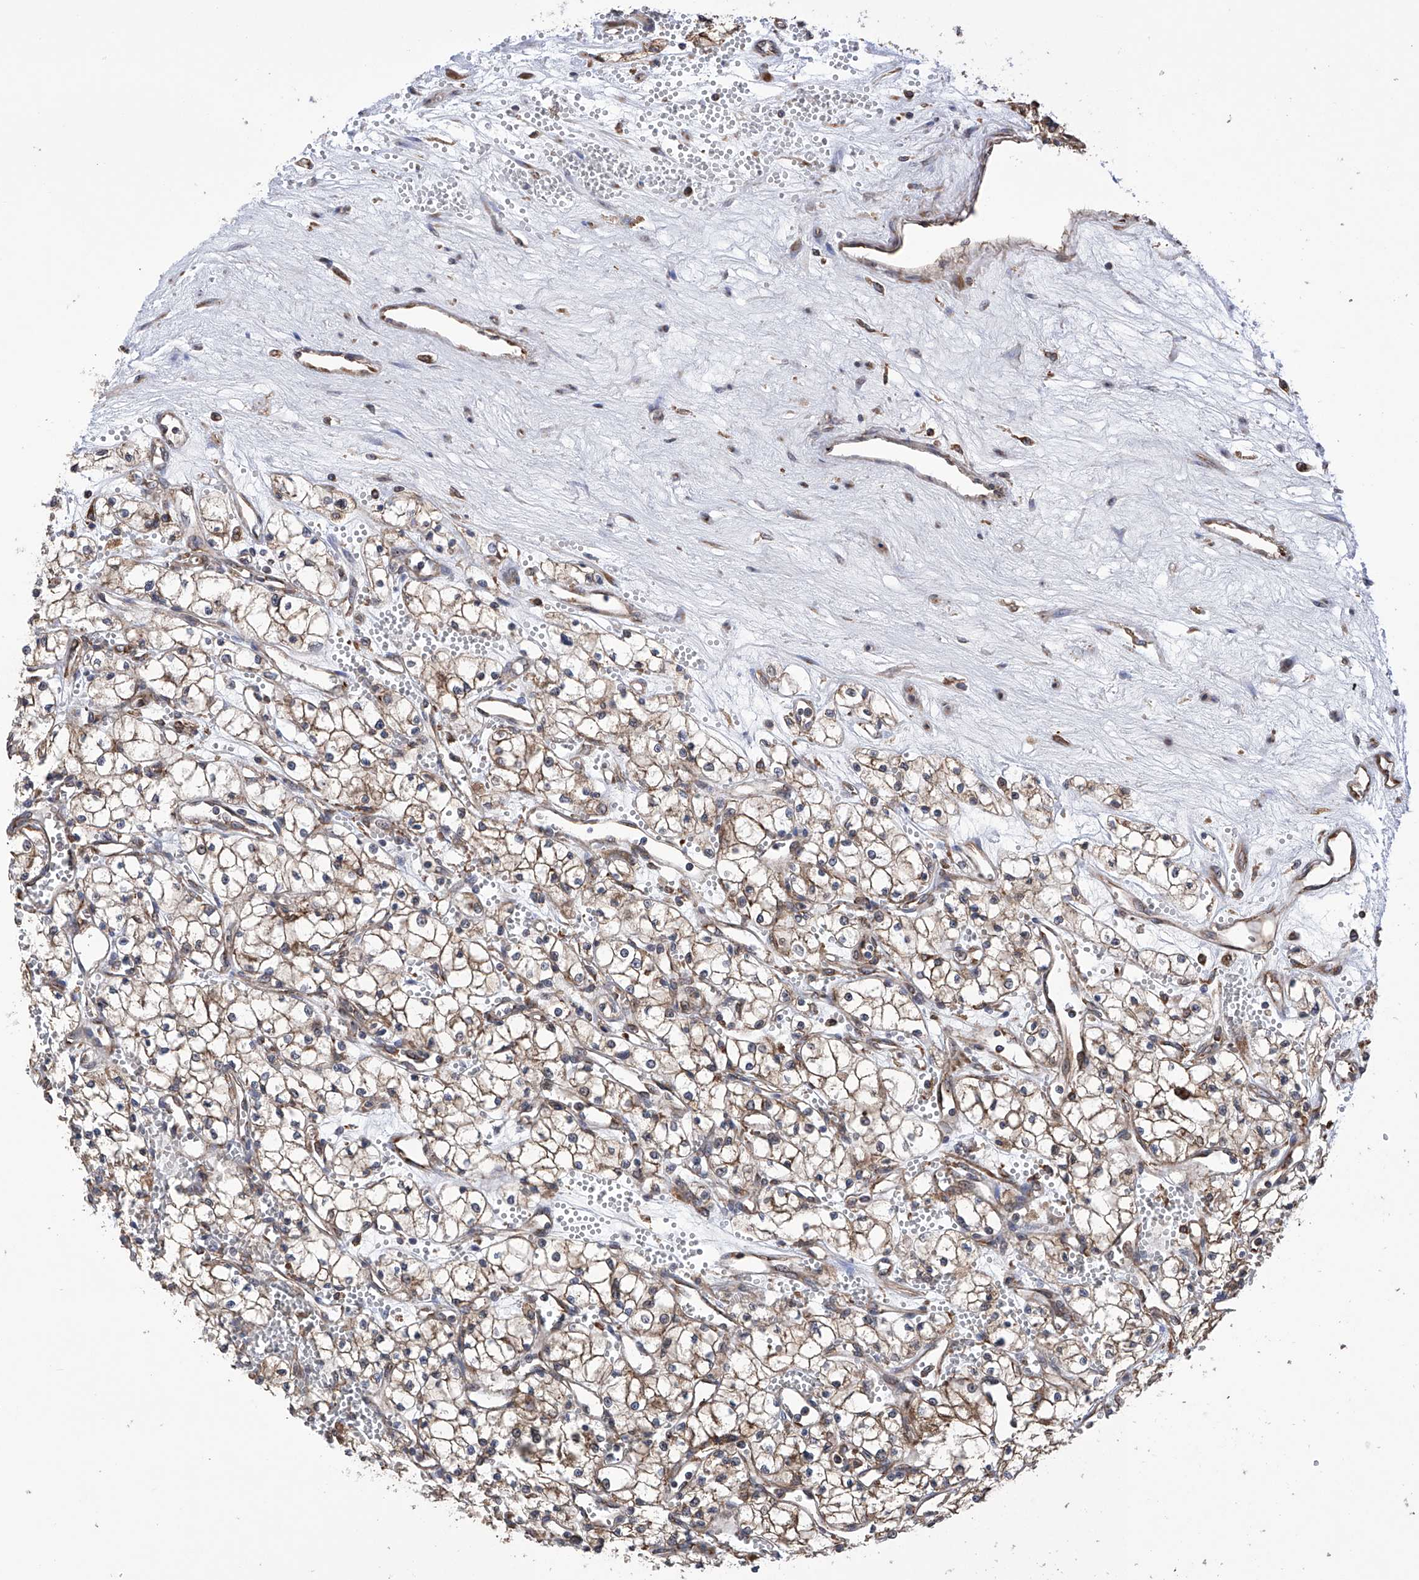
{"staining": {"intensity": "moderate", "quantity": ">75%", "location": "cytoplasmic/membranous"}, "tissue": "renal cancer", "cell_type": "Tumor cells", "image_type": "cancer", "snomed": [{"axis": "morphology", "description": "Adenocarcinoma, NOS"}, {"axis": "topography", "description": "Kidney"}], "caption": "Protein staining by immunohistochemistry (IHC) exhibits moderate cytoplasmic/membranous expression in approximately >75% of tumor cells in renal cancer.", "gene": "DNAH8", "patient": {"sex": "male", "age": 59}}